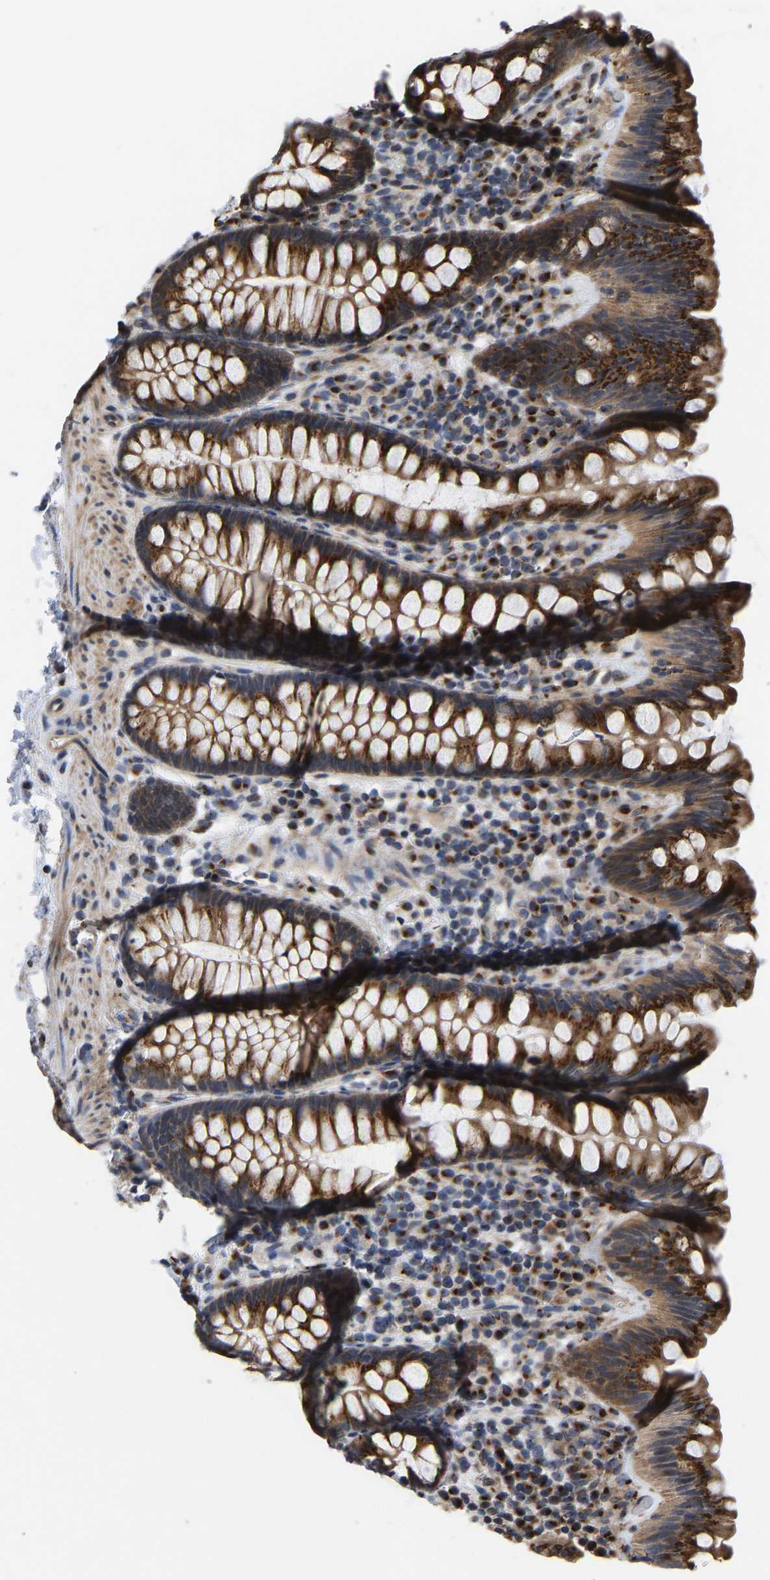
{"staining": {"intensity": "moderate", "quantity": "25%-75%", "location": "cytoplasmic/membranous"}, "tissue": "colon", "cell_type": "Endothelial cells", "image_type": "normal", "snomed": [{"axis": "morphology", "description": "Normal tissue, NOS"}, {"axis": "topography", "description": "Colon"}], "caption": "Immunohistochemical staining of normal human colon exhibits medium levels of moderate cytoplasmic/membranous staining in approximately 25%-75% of endothelial cells. Immunohistochemistry (ihc) stains the protein in brown and the nuclei are stained blue.", "gene": "YIPF4", "patient": {"sex": "female", "age": 80}}